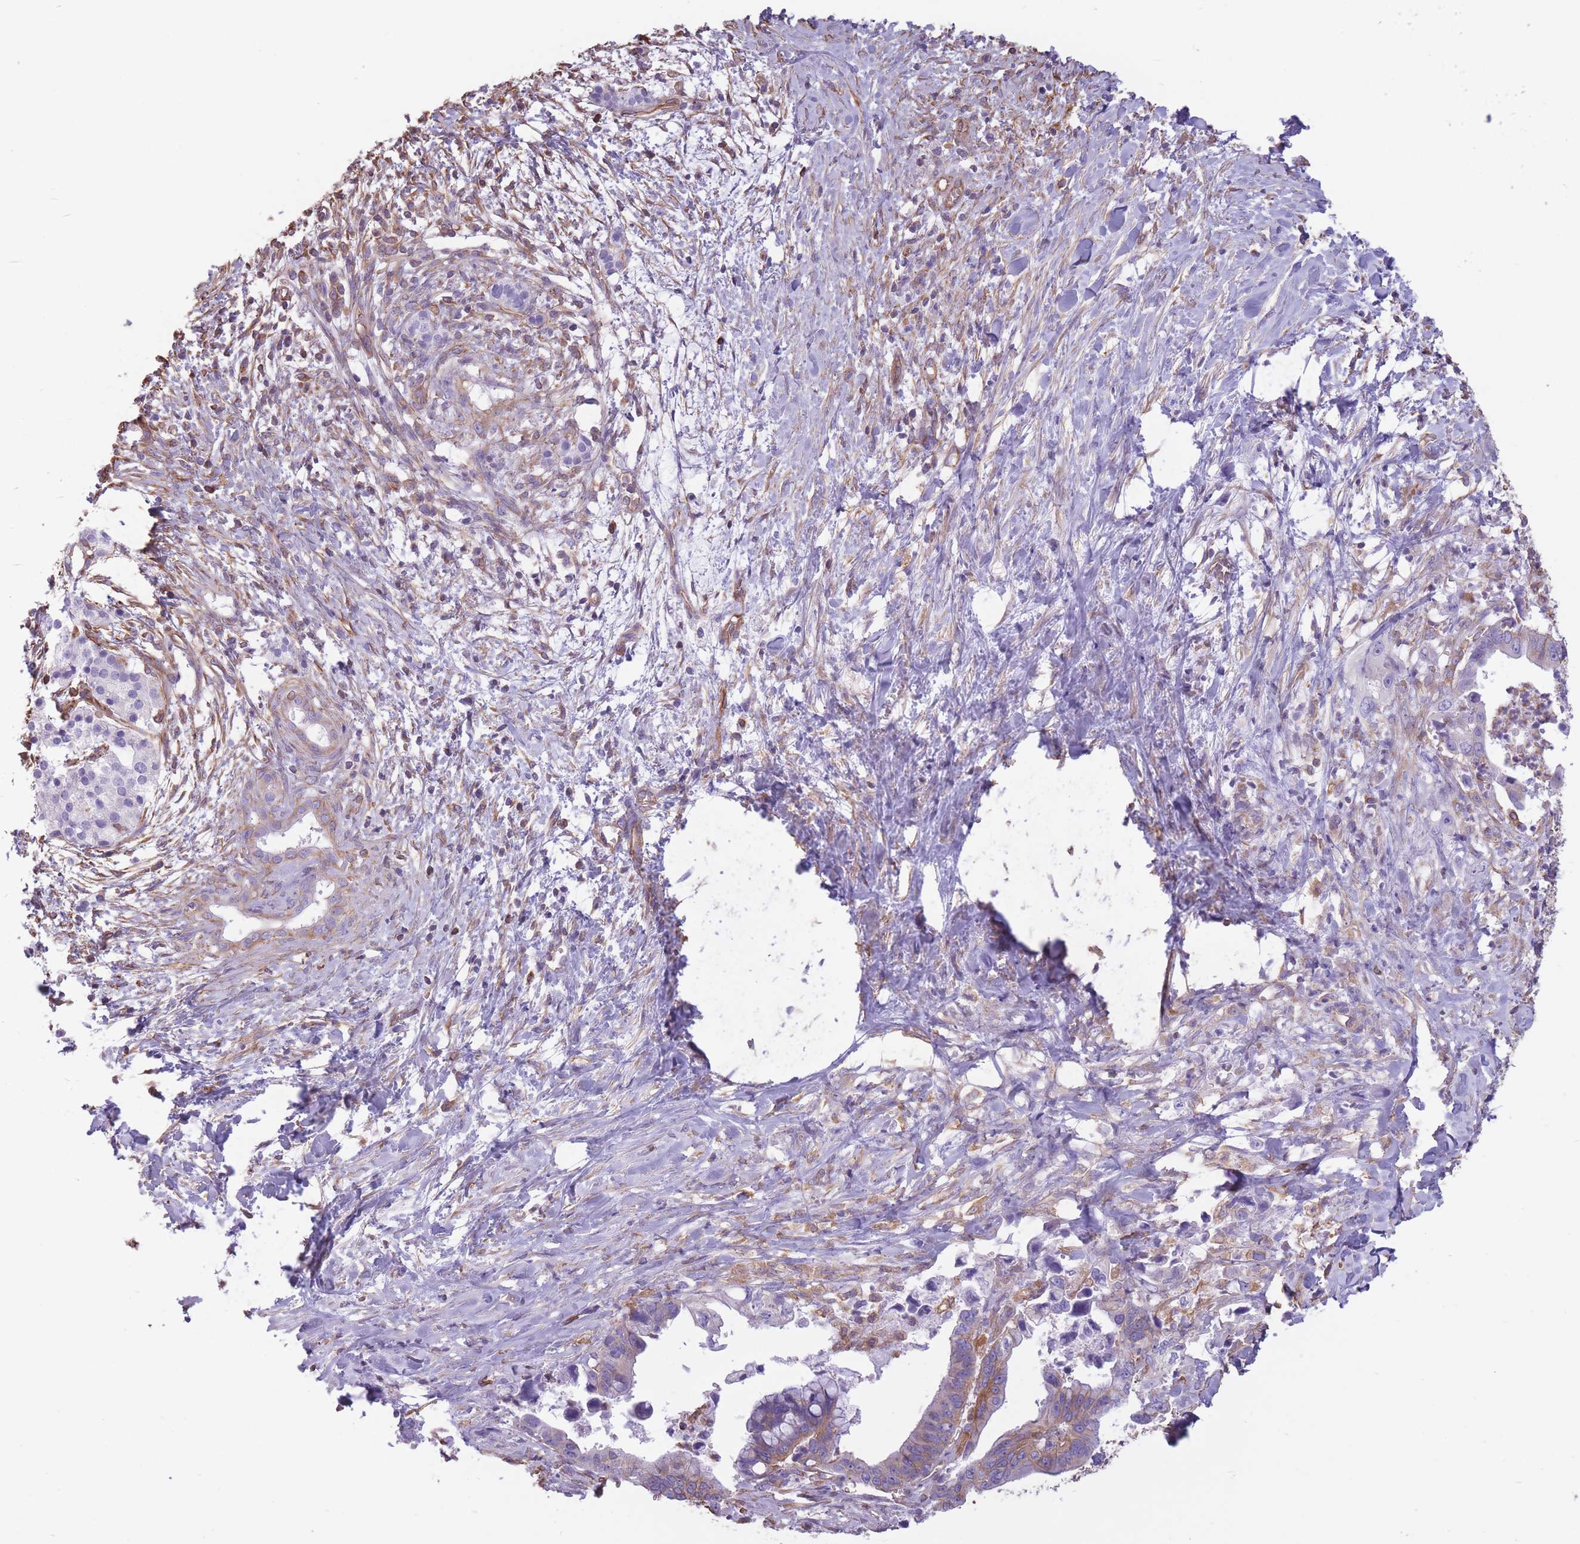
{"staining": {"intensity": "weak", "quantity": "<25%", "location": "cytoplasmic/membranous"}, "tissue": "pancreatic cancer", "cell_type": "Tumor cells", "image_type": "cancer", "snomed": [{"axis": "morphology", "description": "Adenocarcinoma, NOS"}, {"axis": "topography", "description": "Pancreas"}], "caption": "Tumor cells show no significant protein positivity in pancreatic adenocarcinoma. (Immunohistochemistry (ihc), brightfield microscopy, high magnification).", "gene": "ADD1", "patient": {"sex": "male", "age": 61}}